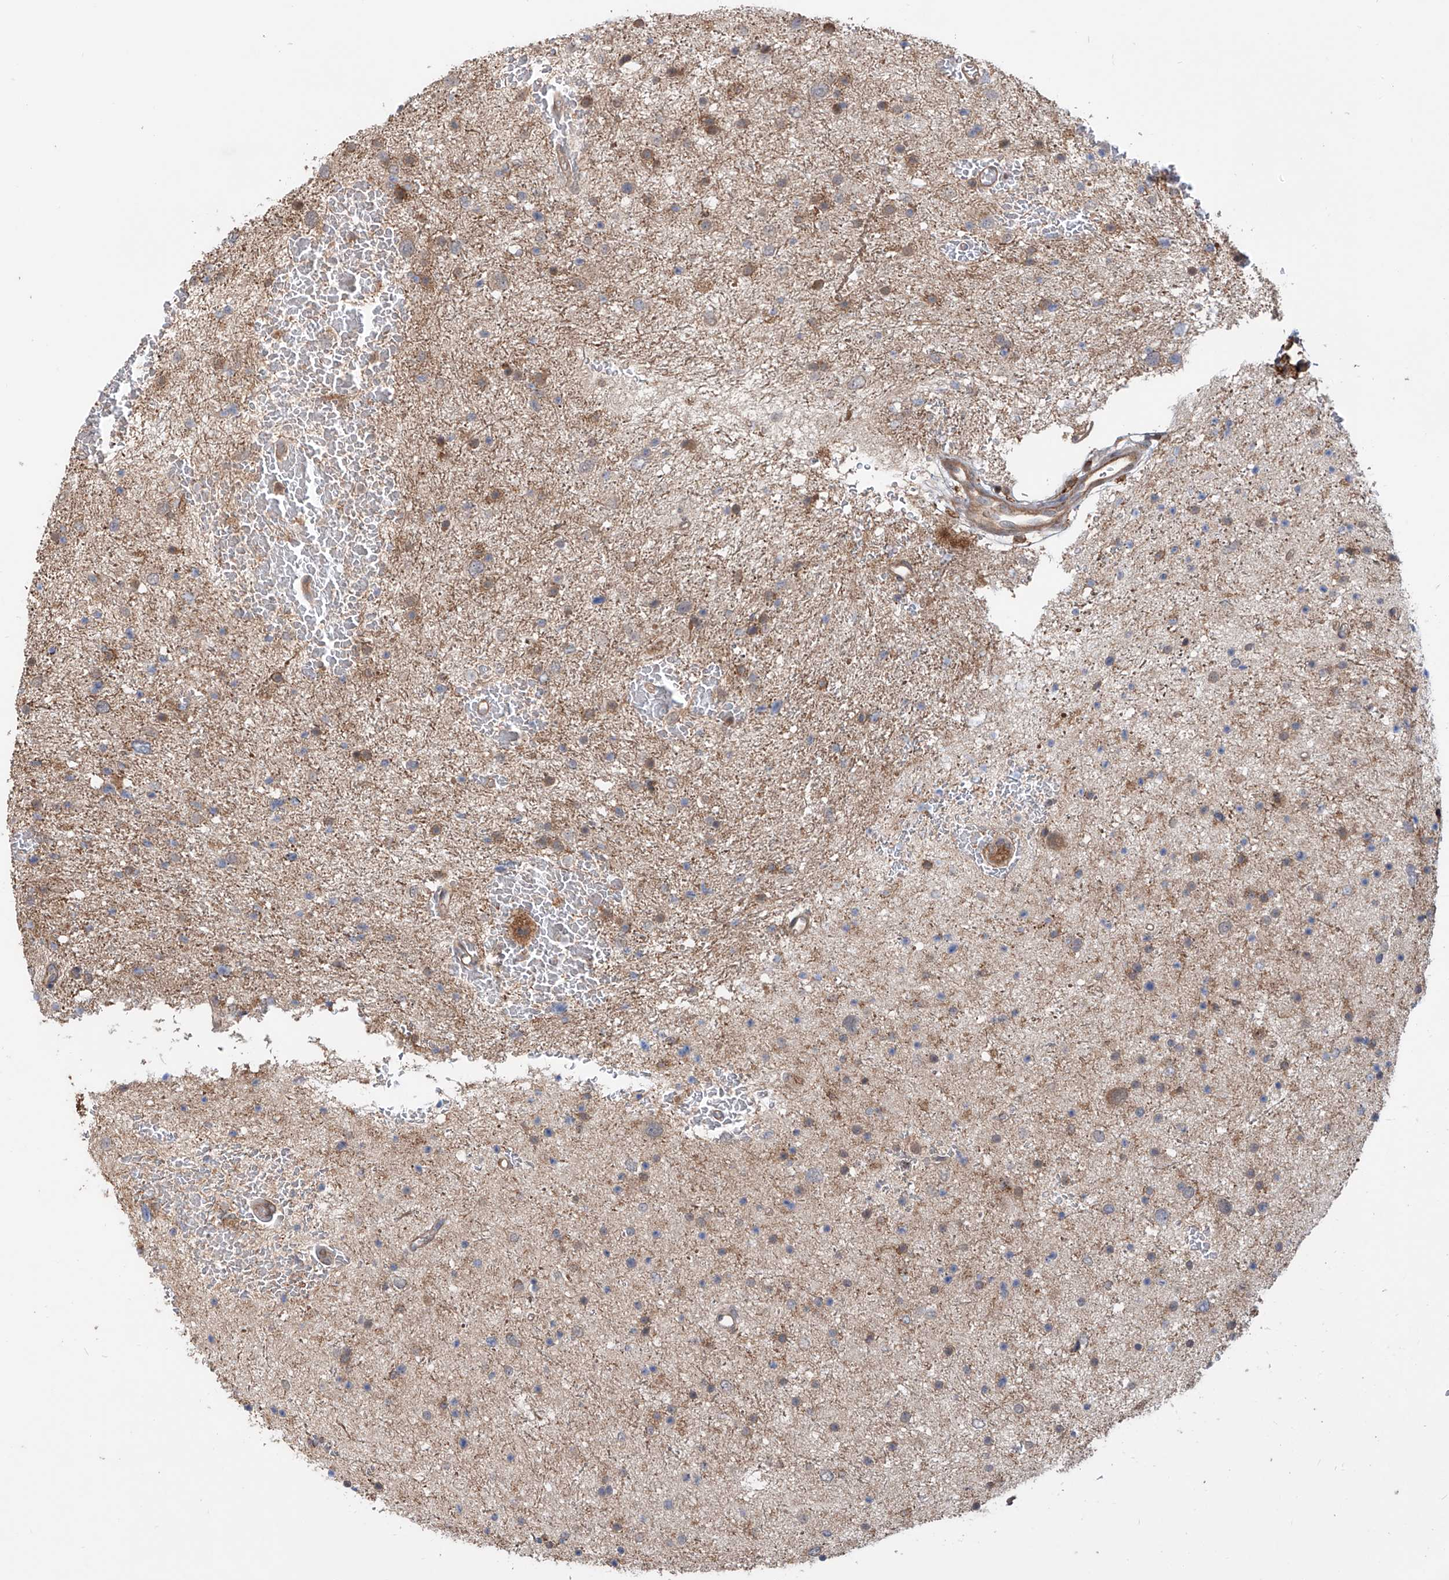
{"staining": {"intensity": "moderate", "quantity": "25%-75%", "location": "cytoplasmic/membranous"}, "tissue": "glioma", "cell_type": "Tumor cells", "image_type": "cancer", "snomed": [{"axis": "morphology", "description": "Glioma, malignant, Low grade"}, {"axis": "topography", "description": "Brain"}], "caption": "Moderate cytoplasmic/membranous positivity is identified in about 25%-75% of tumor cells in glioma. (Brightfield microscopy of DAB IHC at high magnification).", "gene": "HOXC8", "patient": {"sex": "female", "age": 37}}